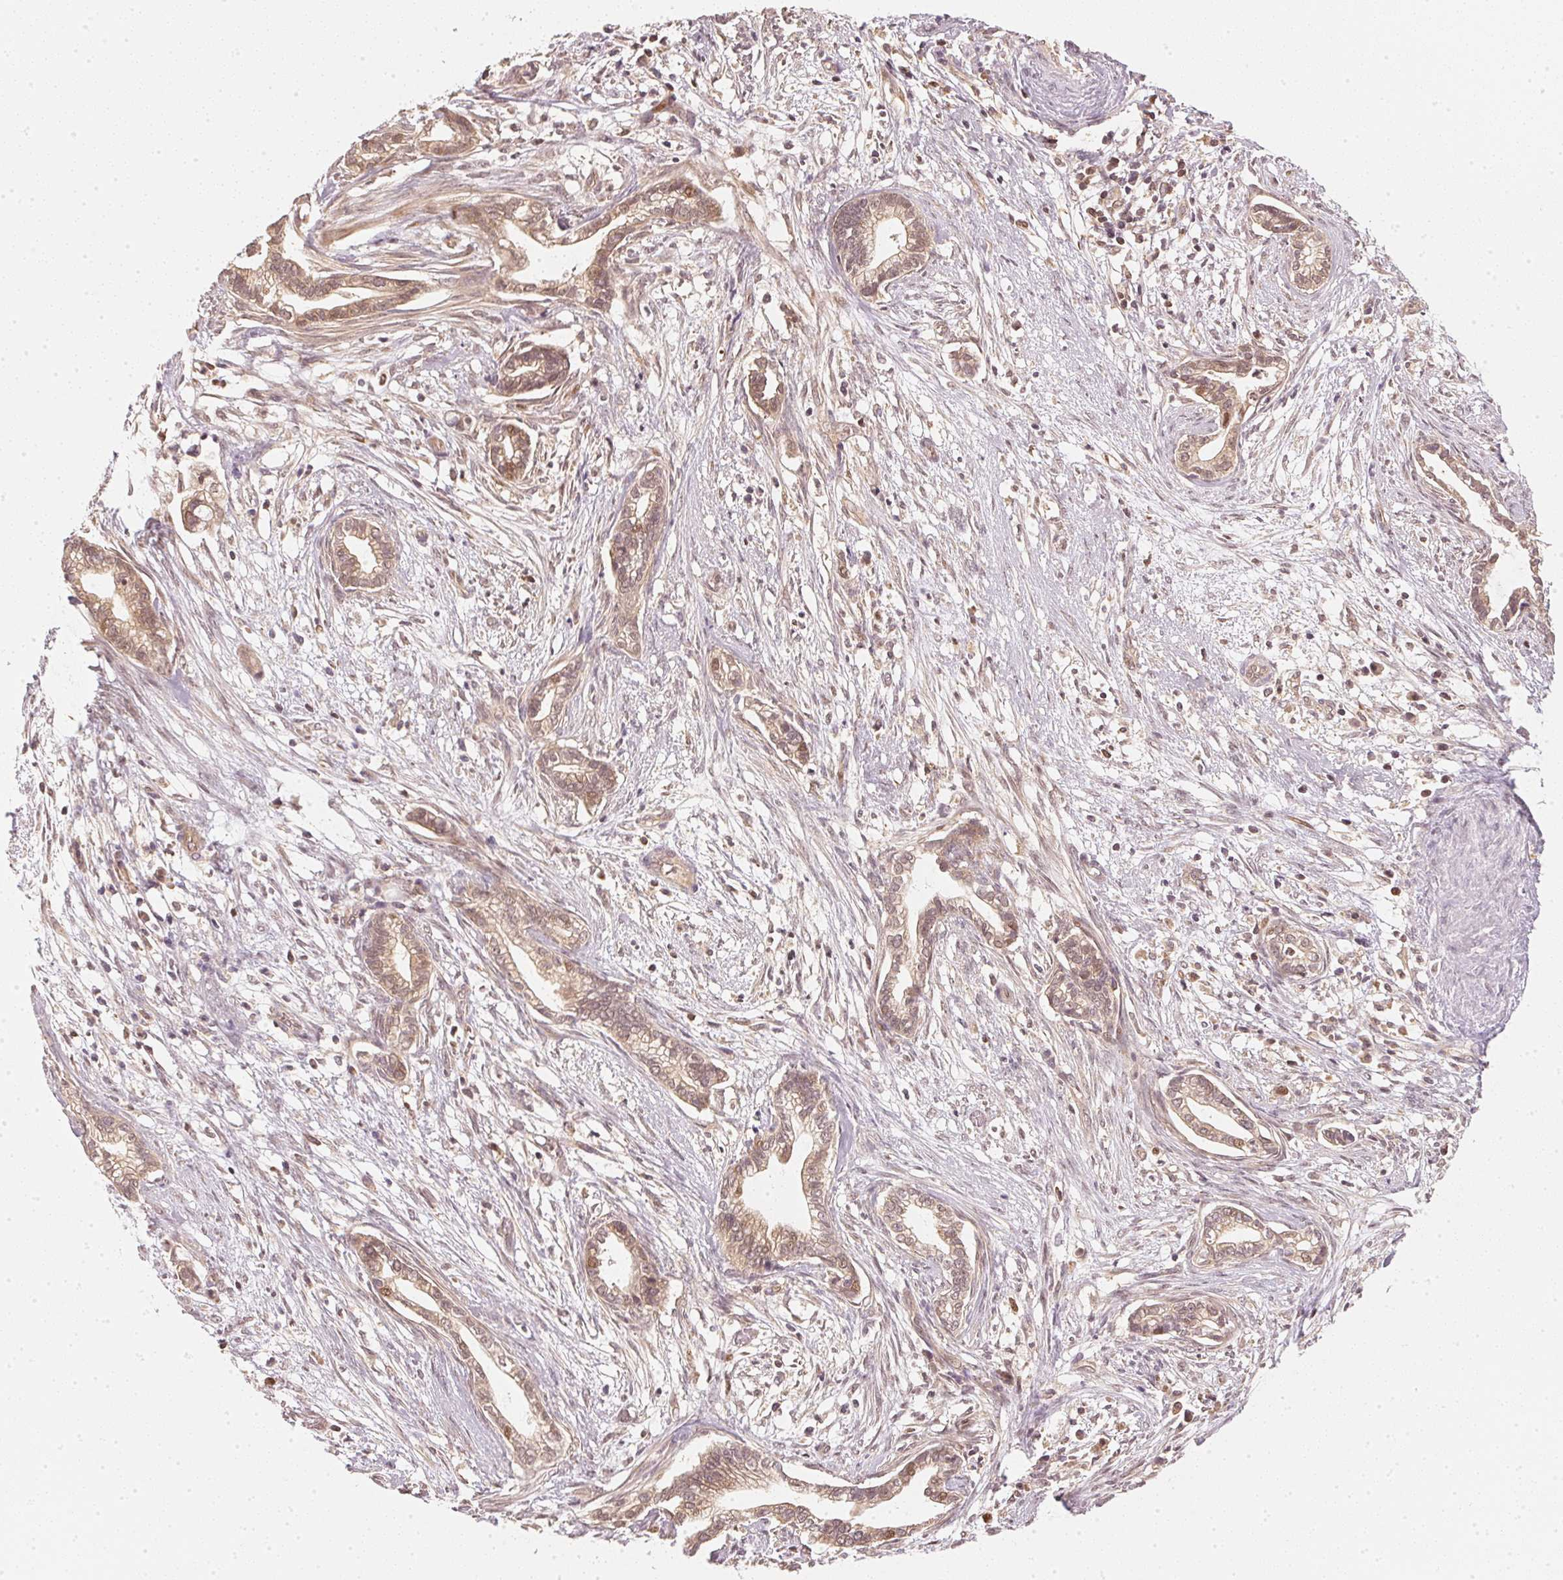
{"staining": {"intensity": "weak", "quantity": ">75%", "location": "cytoplasmic/membranous,nuclear"}, "tissue": "cervical cancer", "cell_type": "Tumor cells", "image_type": "cancer", "snomed": [{"axis": "morphology", "description": "Adenocarcinoma, NOS"}, {"axis": "topography", "description": "Cervix"}], "caption": "Cervical cancer stained with a protein marker exhibits weak staining in tumor cells.", "gene": "UBE2L3", "patient": {"sex": "female", "age": 62}}